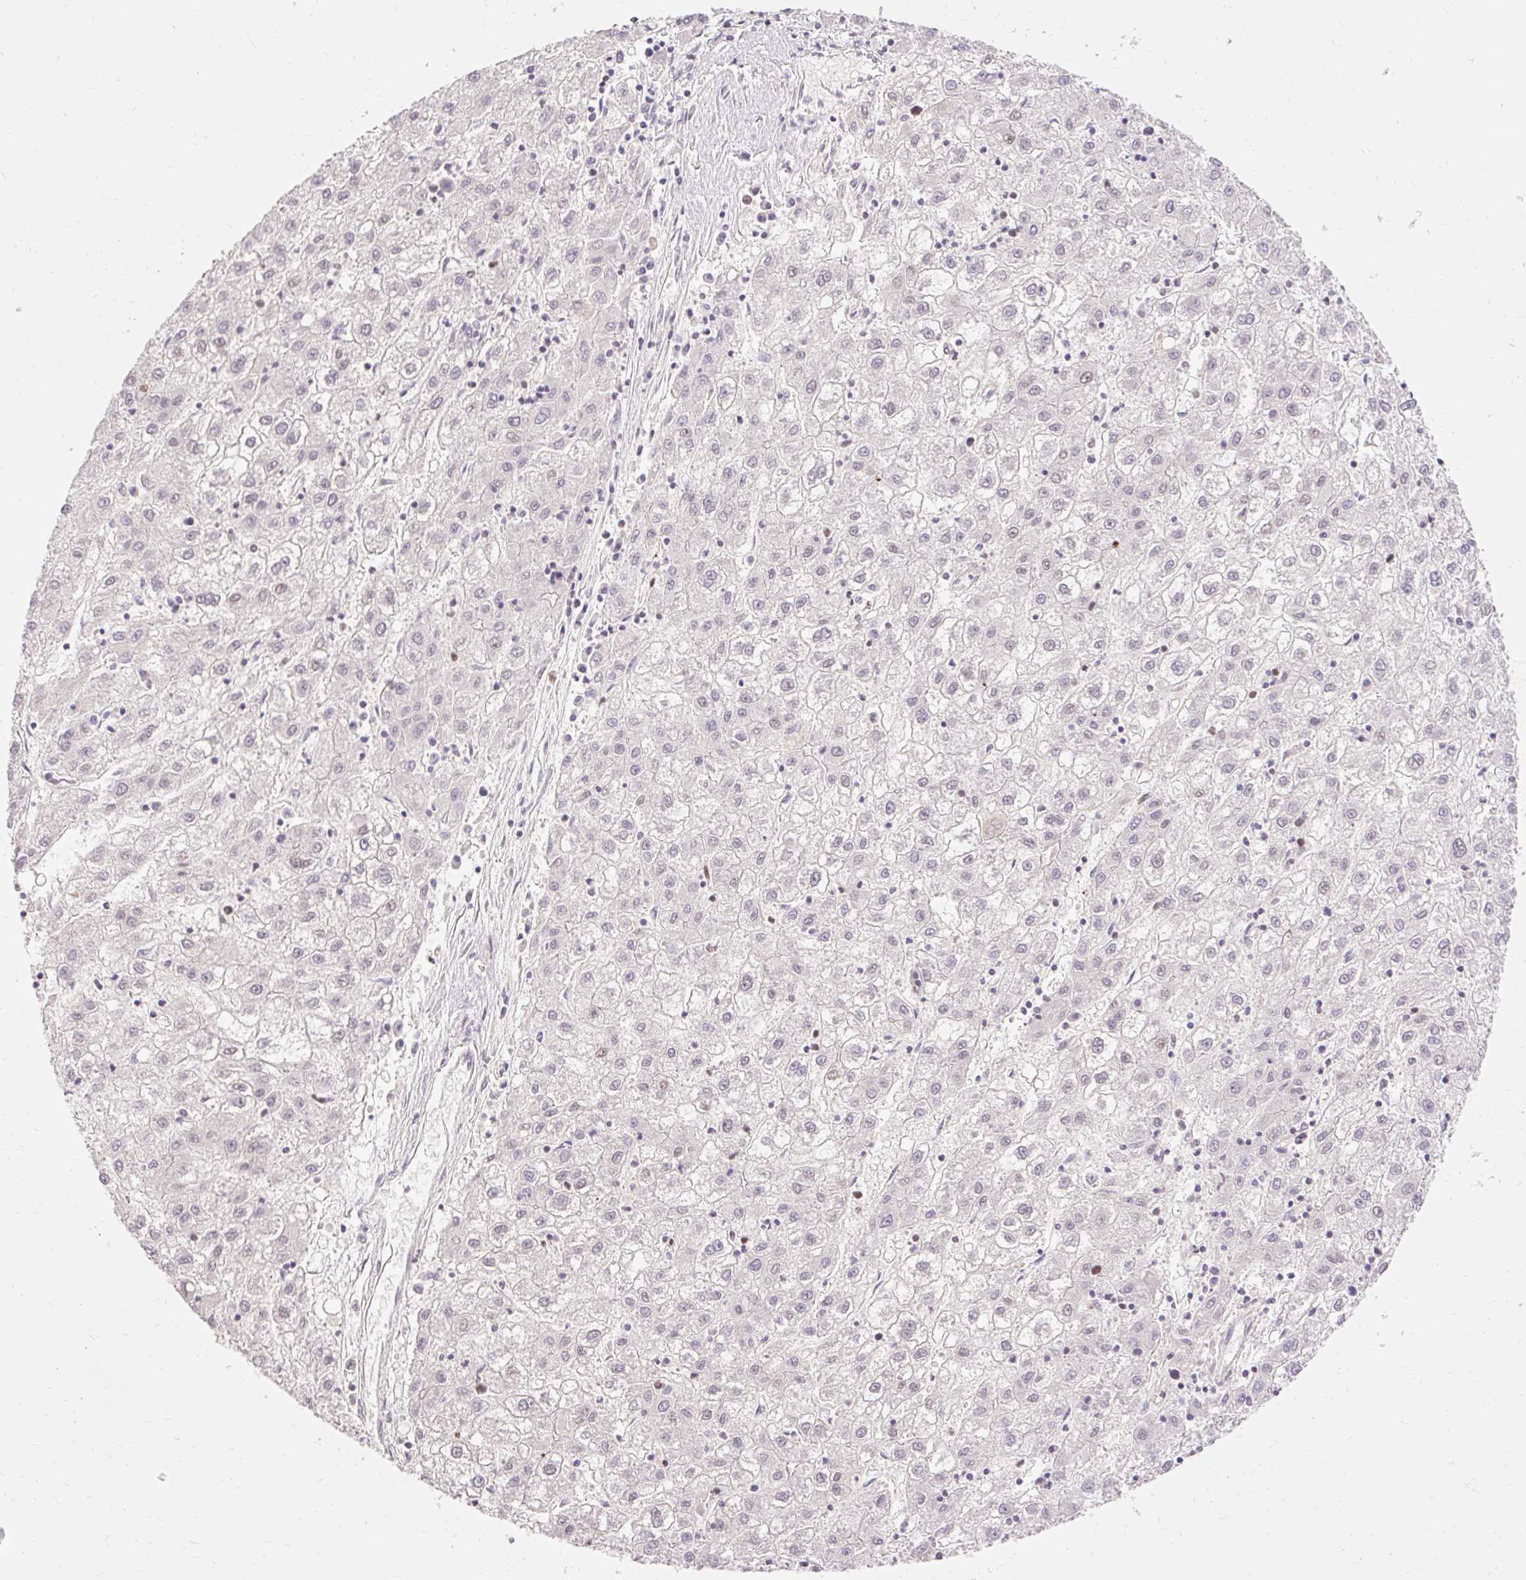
{"staining": {"intensity": "negative", "quantity": "none", "location": "none"}, "tissue": "liver cancer", "cell_type": "Tumor cells", "image_type": "cancer", "snomed": [{"axis": "morphology", "description": "Carcinoma, Hepatocellular, NOS"}, {"axis": "topography", "description": "Liver"}], "caption": "Immunohistochemistry (IHC) micrograph of neoplastic tissue: human liver hepatocellular carcinoma stained with DAB (3,3'-diaminobenzidine) exhibits no significant protein staining in tumor cells. The staining was performed using DAB (3,3'-diaminobenzidine) to visualize the protein expression in brown, while the nuclei were stained in blue with hematoxylin (Magnification: 20x).", "gene": "NPIPB12", "patient": {"sex": "male", "age": 72}}